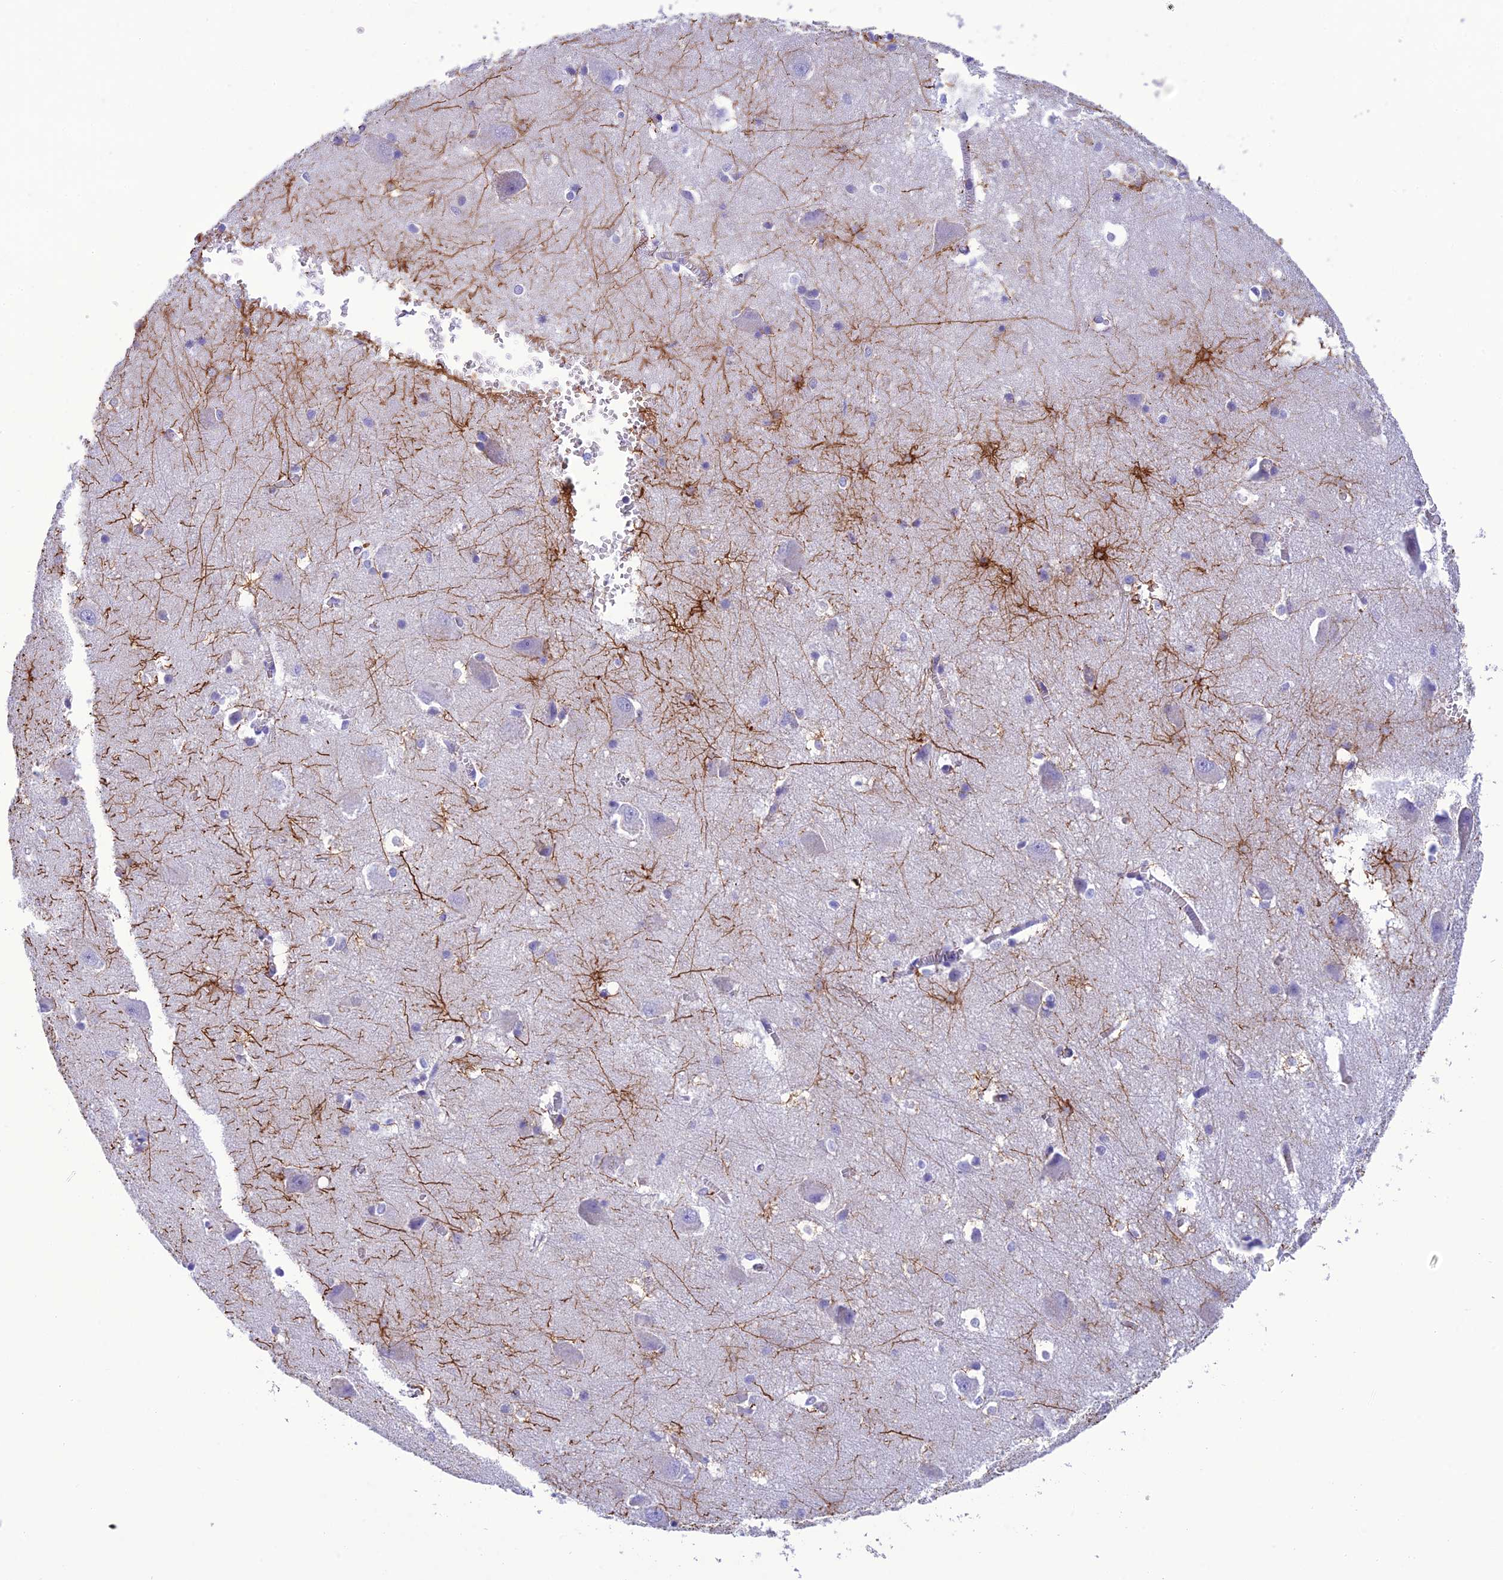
{"staining": {"intensity": "strong", "quantity": "<25%", "location": "cytoplasmic/membranous"}, "tissue": "caudate", "cell_type": "Glial cells", "image_type": "normal", "snomed": [{"axis": "morphology", "description": "Normal tissue, NOS"}, {"axis": "topography", "description": "Lateral ventricle wall"}], "caption": "This photomicrograph demonstrates unremarkable caudate stained with immunohistochemistry (IHC) to label a protein in brown. The cytoplasmic/membranous of glial cells show strong positivity for the protein. Nuclei are counter-stained blue.", "gene": "C17orf67", "patient": {"sex": "male", "age": 37}}